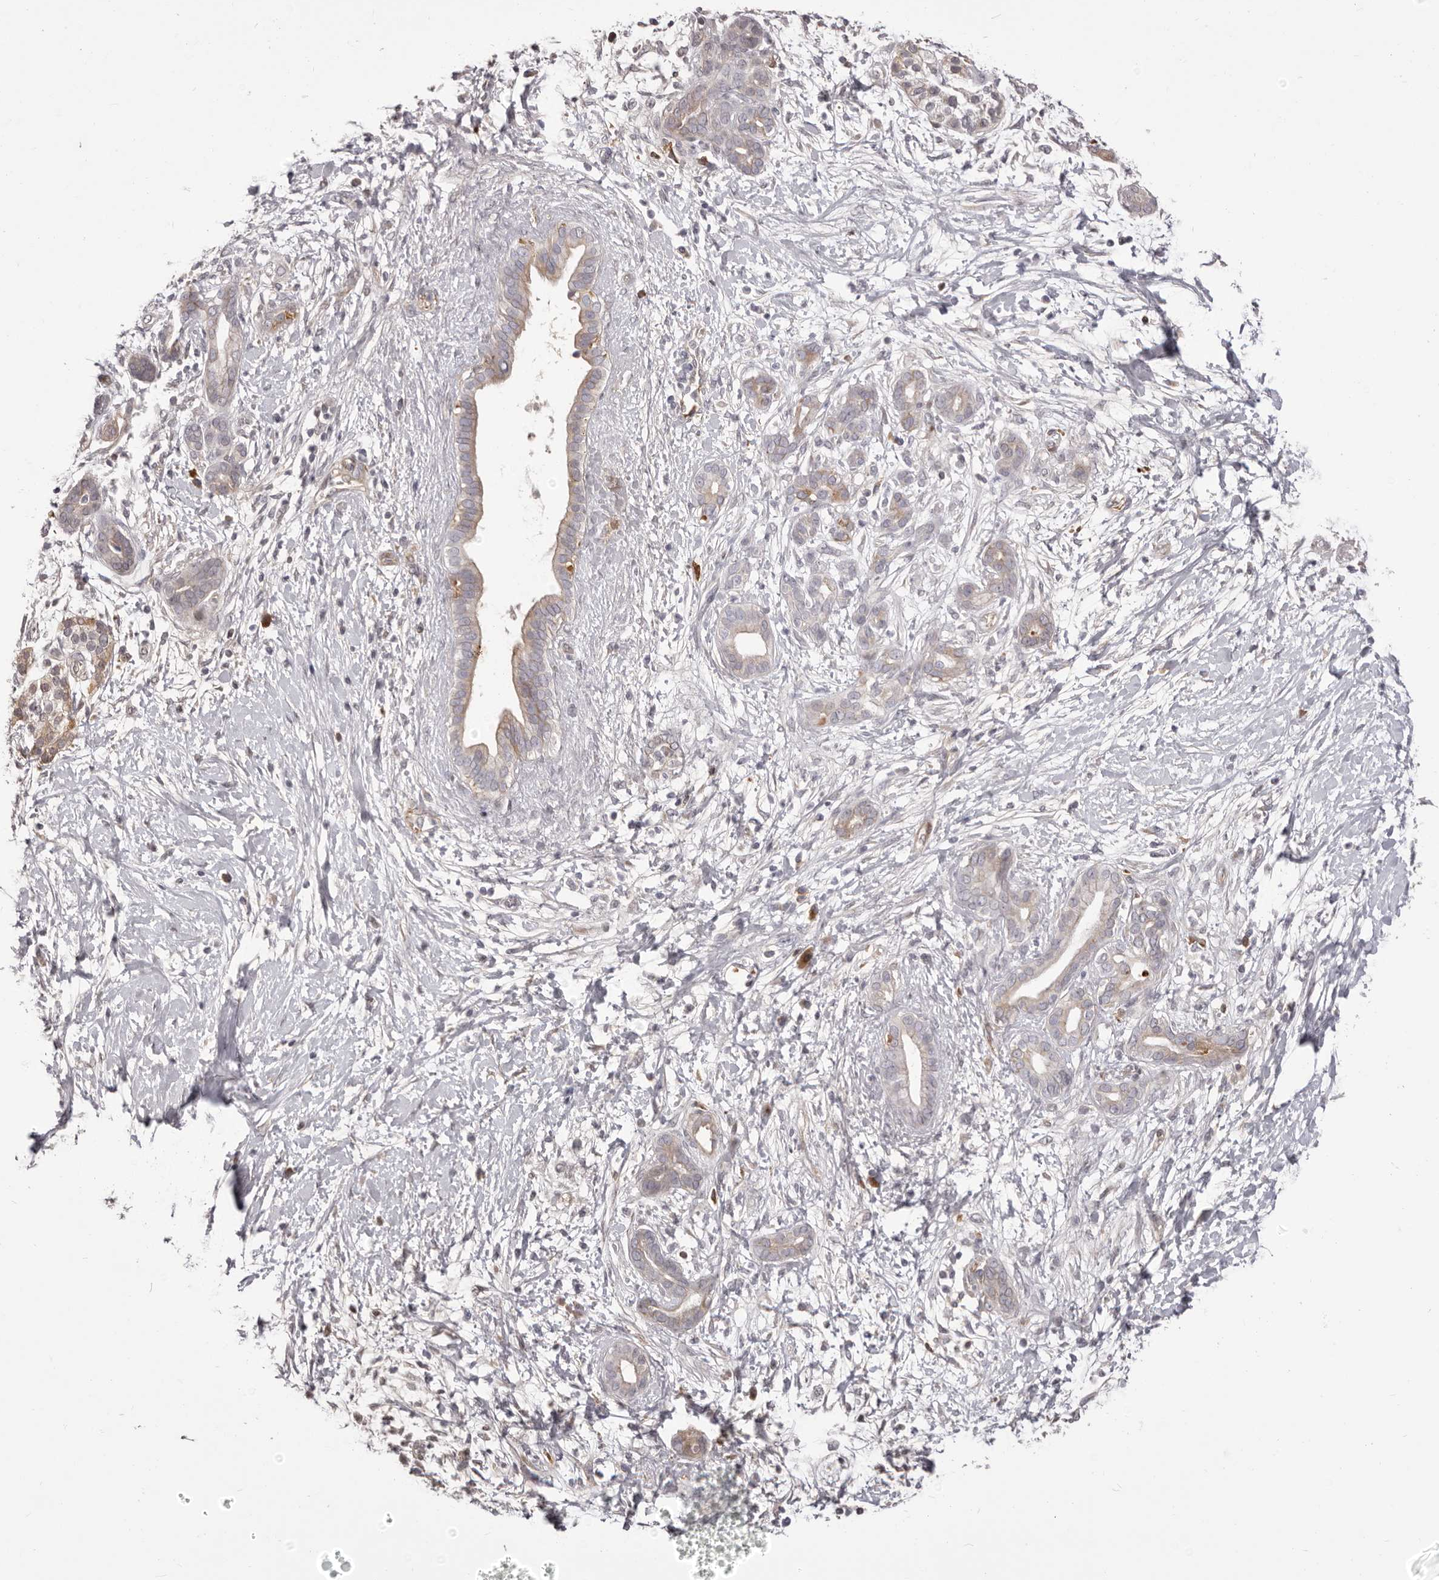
{"staining": {"intensity": "weak", "quantity": "25%-75%", "location": "cytoplasmic/membranous"}, "tissue": "pancreatic cancer", "cell_type": "Tumor cells", "image_type": "cancer", "snomed": [{"axis": "morphology", "description": "Adenocarcinoma, NOS"}, {"axis": "topography", "description": "Pancreas"}], "caption": "Approximately 25%-75% of tumor cells in human pancreatic adenocarcinoma display weak cytoplasmic/membranous protein expression as visualized by brown immunohistochemical staining.", "gene": "OTUD3", "patient": {"sex": "male", "age": 58}}